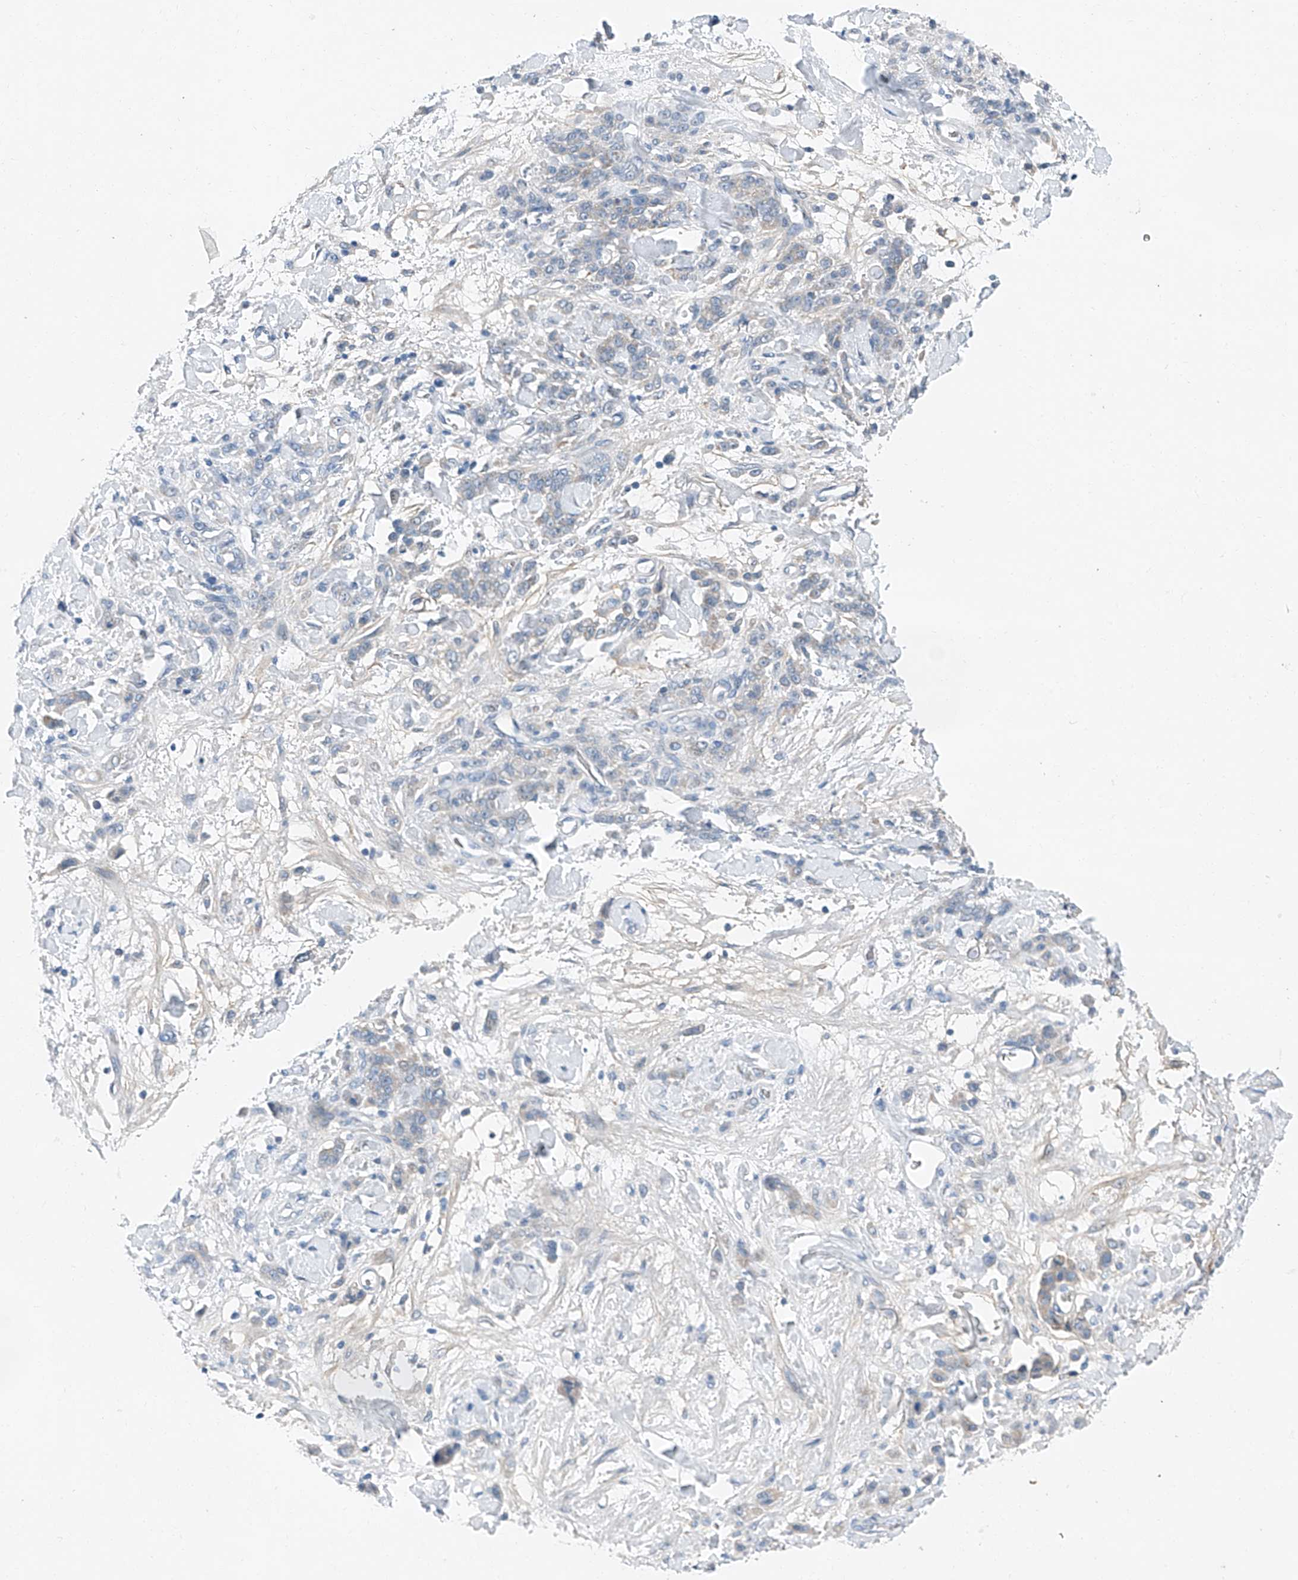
{"staining": {"intensity": "negative", "quantity": "none", "location": "none"}, "tissue": "stomach cancer", "cell_type": "Tumor cells", "image_type": "cancer", "snomed": [{"axis": "morphology", "description": "Normal tissue, NOS"}, {"axis": "morphology", "description": "Adenocarcinoma, NOS"}, {"axis": "topography", "description": "Stomach"}], "caption": "Tumor cells show no significant protein expression in stomach adenocarcinoma.", "gene": "MDGA1", "patient": {"sex": "male", "age": 82}}